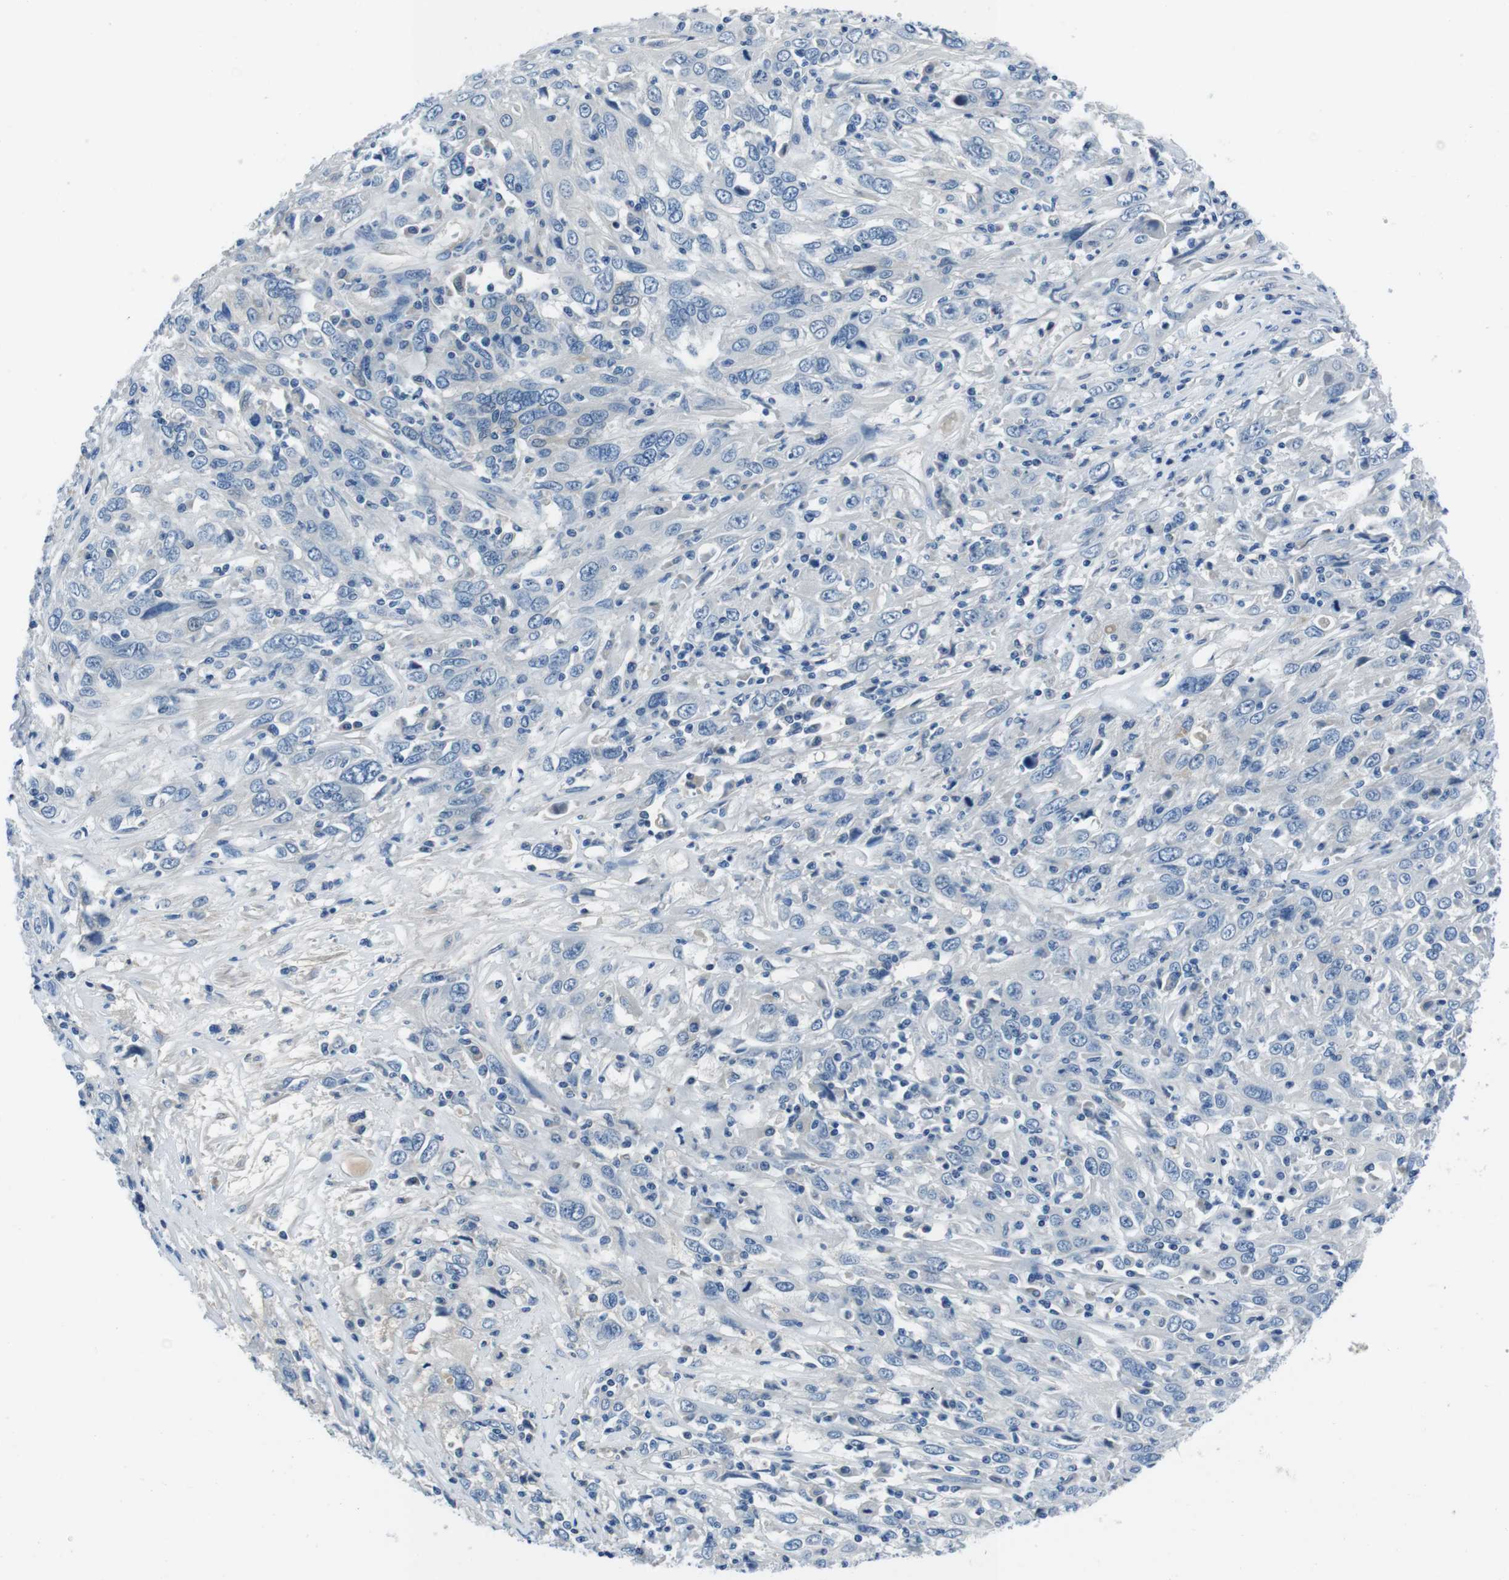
{"staining": {"intensity": "negative", "quantity": "none", "location": "none"}, "tissue": "cervical cancer", "cell_type": "Tumor cells", "image_type": "cancer", "snomed": [{"axis": "morphology", "description": "Squamous cell carcinoma, NOS"}, {"axis": "topography", "description": "Cervix"}], "caption": "Tumor cells show no significant staining in cervical cancer.", "gene": "CASQ1", "patient": {"sex": "female", "age": 46}}